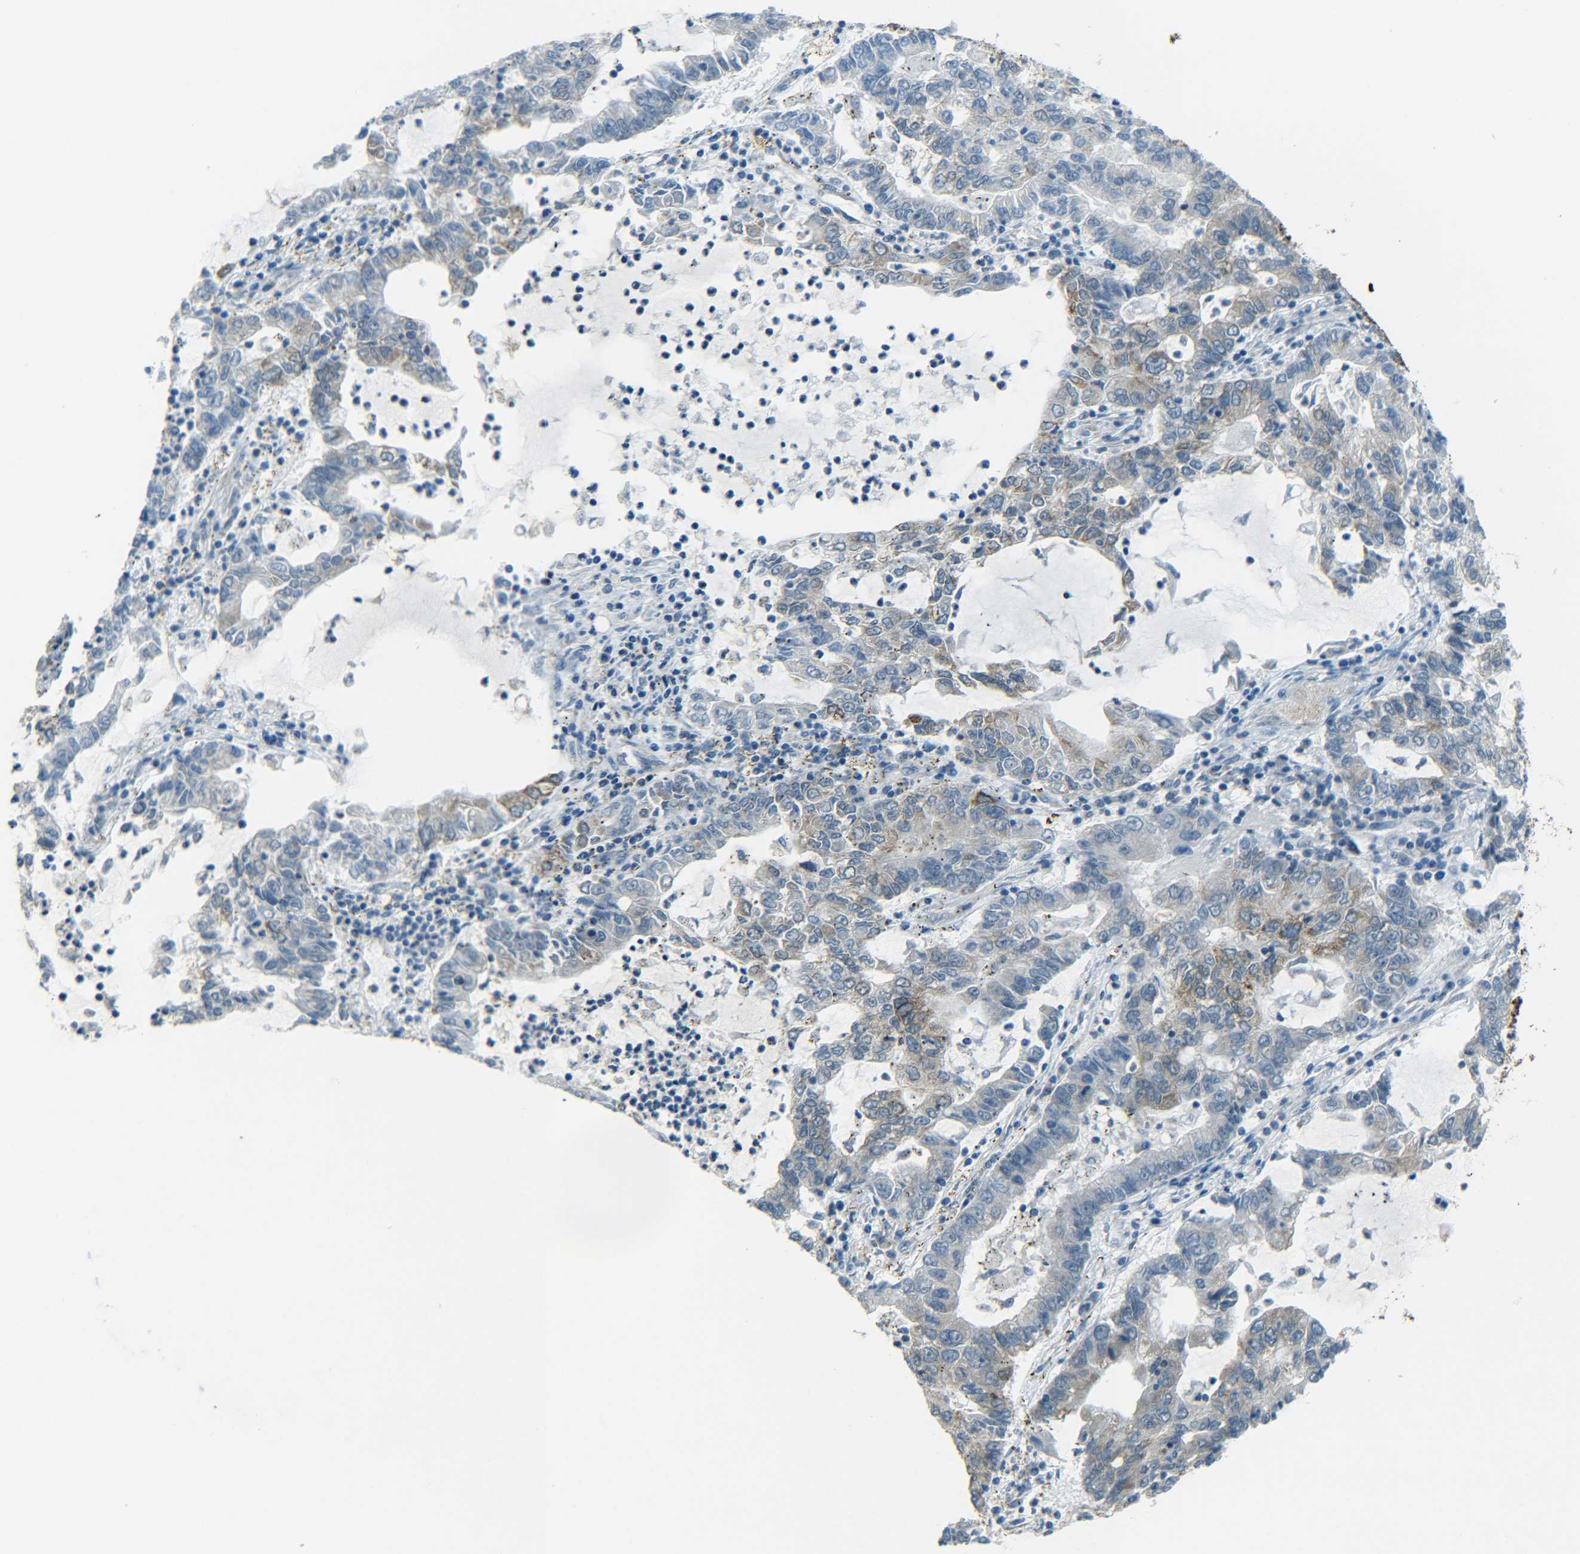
{"staining": {"intensity": "weak", "quantity": "25%-75%", "location": "cytoplasmic/membranous"}, "tissue": "lung cancer", "cell_type": "Tumor cells", "image_type": "cancer", "snomed": [{"axis": "morphology", "description": "Adenocarcinoma, NOS"}, {"axis": "topography", "description": "Lung"}], "caption": "This is an image of immunohistochemistry staining of adenocarcinoma (lung), which shows weak staining in the cytoplasmic/membranous of tumor cells.", "gene": "CYB5R1", "patient": {"sex": "female", "age": 51}}